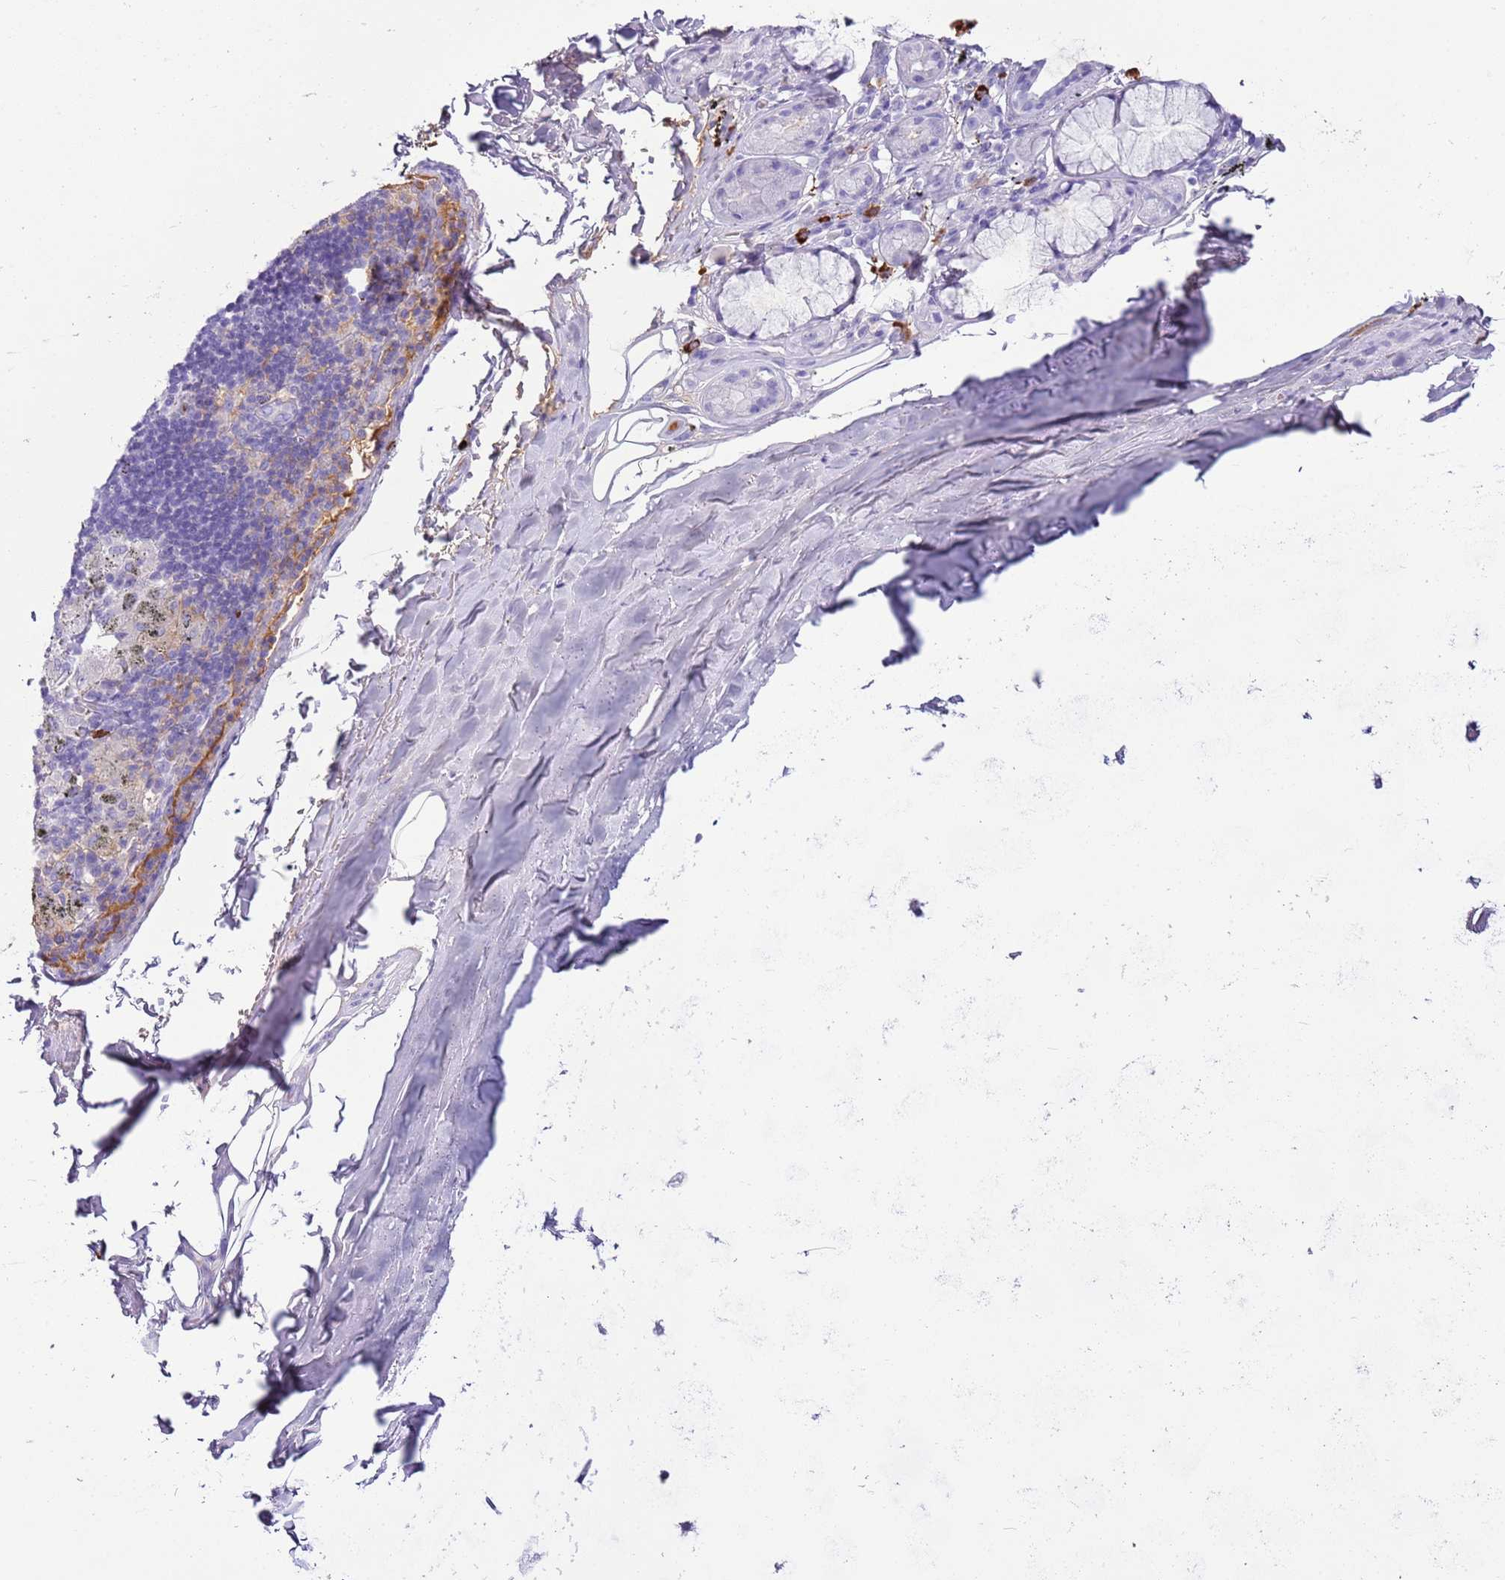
{"staining": {"intensity": "negative", "quantity": "none", "location": "none"}, "tissue": "adipose tissue", "cell_type": "Adipocytes", "image_type": "normal", "snomed": [{"axis": "morphology", "description": "Normal tissue, NOS"}, {"axis": "topography", "description": "Lymph node"}, {"axis": "topography", "description": "Bronchus"}], "caption": "This is an IHC histopathology image of benign adipose tissue. There is no expression in adipocytes.", "gene": "IGKV3", "patient": {"sex": "male", "age": 63}}